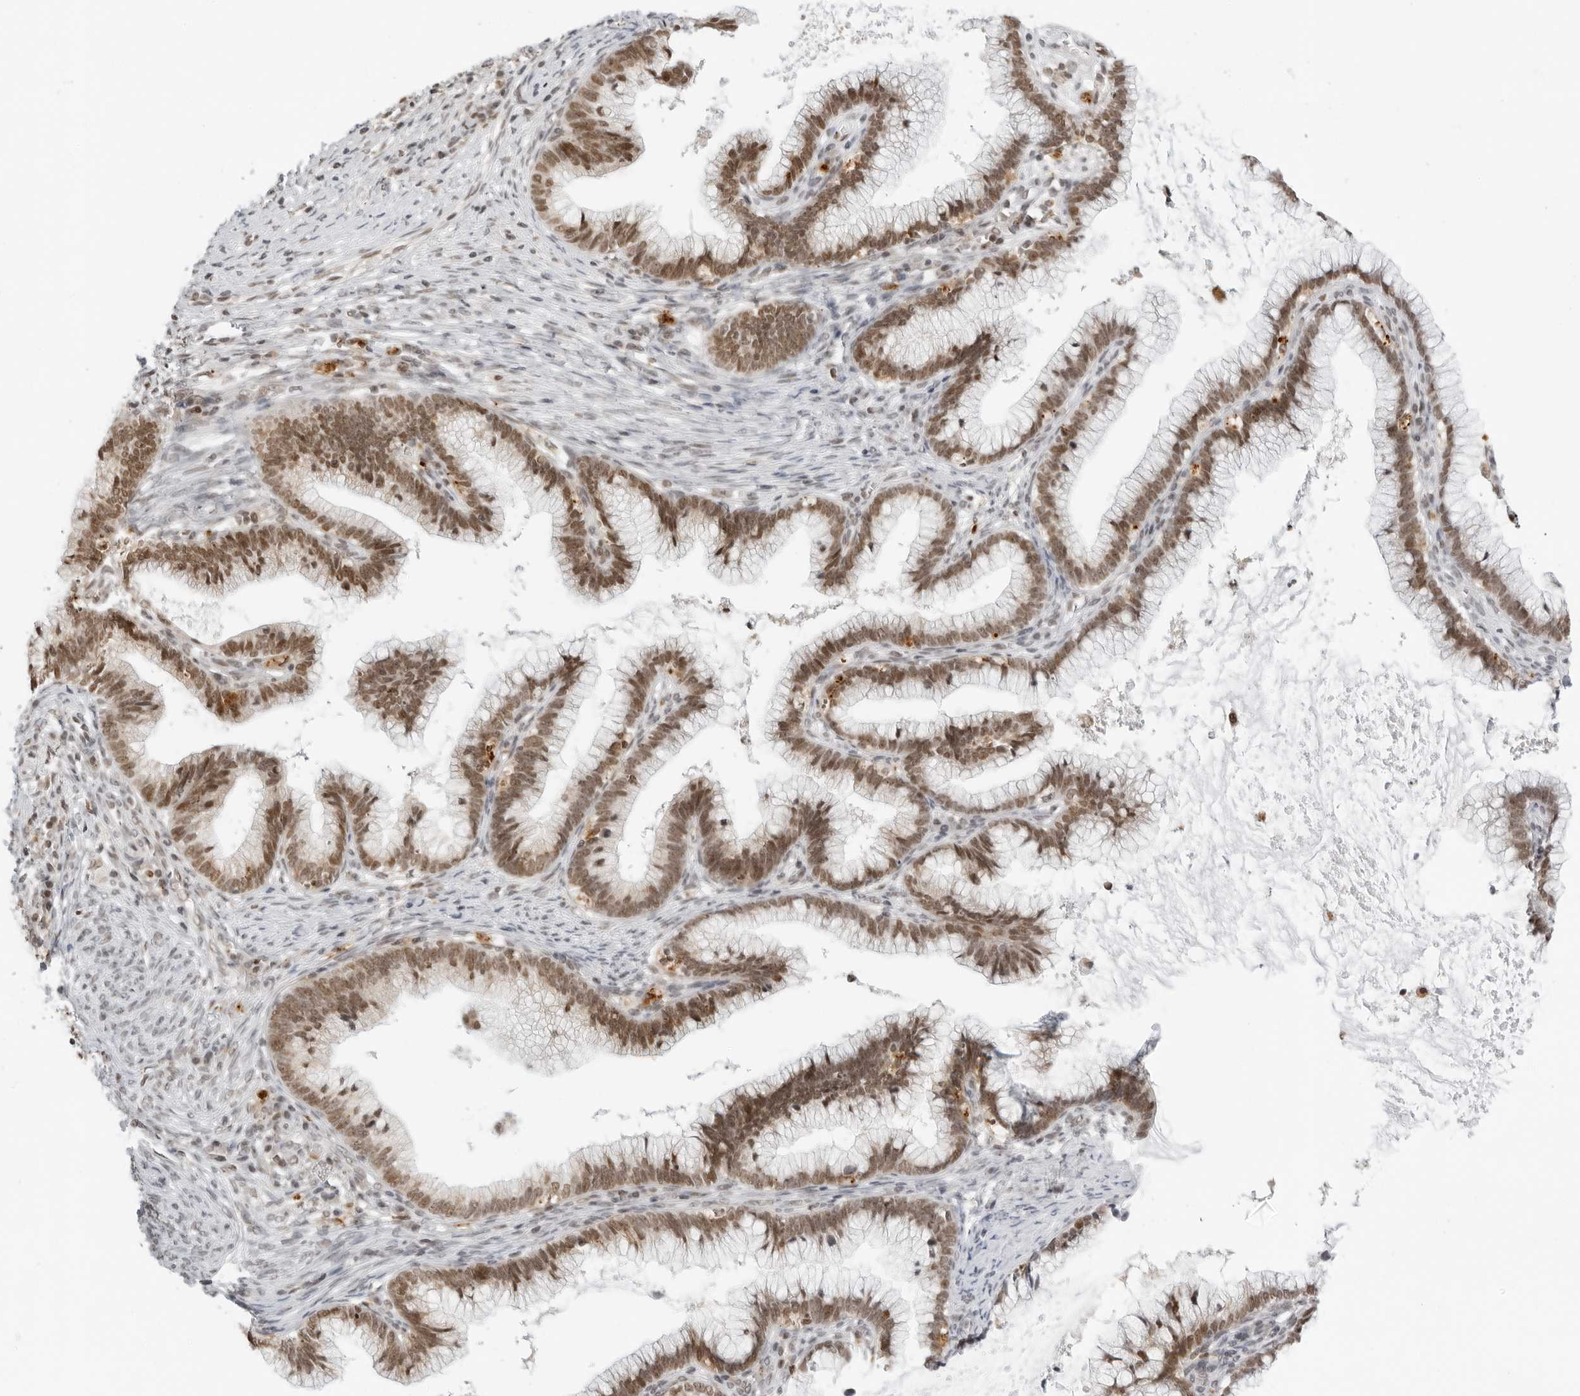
{"staining": {"intensity": "moderate", "quantity": ">75%", "location": "nuclear"}, "tissue": "cervical cancer", "cell_type": "Tumor cells", "image_type": "cancer", "snomed": [{"axis": "morphology", "description": "Adenocarcinoma, NOS"}, {"axis": "topography", "description": "Cervix"}], "caption": "A micrograph of cervical adenocarcinoma stained for a protein demonstrates moderate nuclear brown staining in tumor cells. The protein is stained brown, and the nuclei are stained in blue (DAB IHC with brightfield microscopy, high magnification).", "gene": "MSH6", "patient": {"sex": "female", "age": 36}}